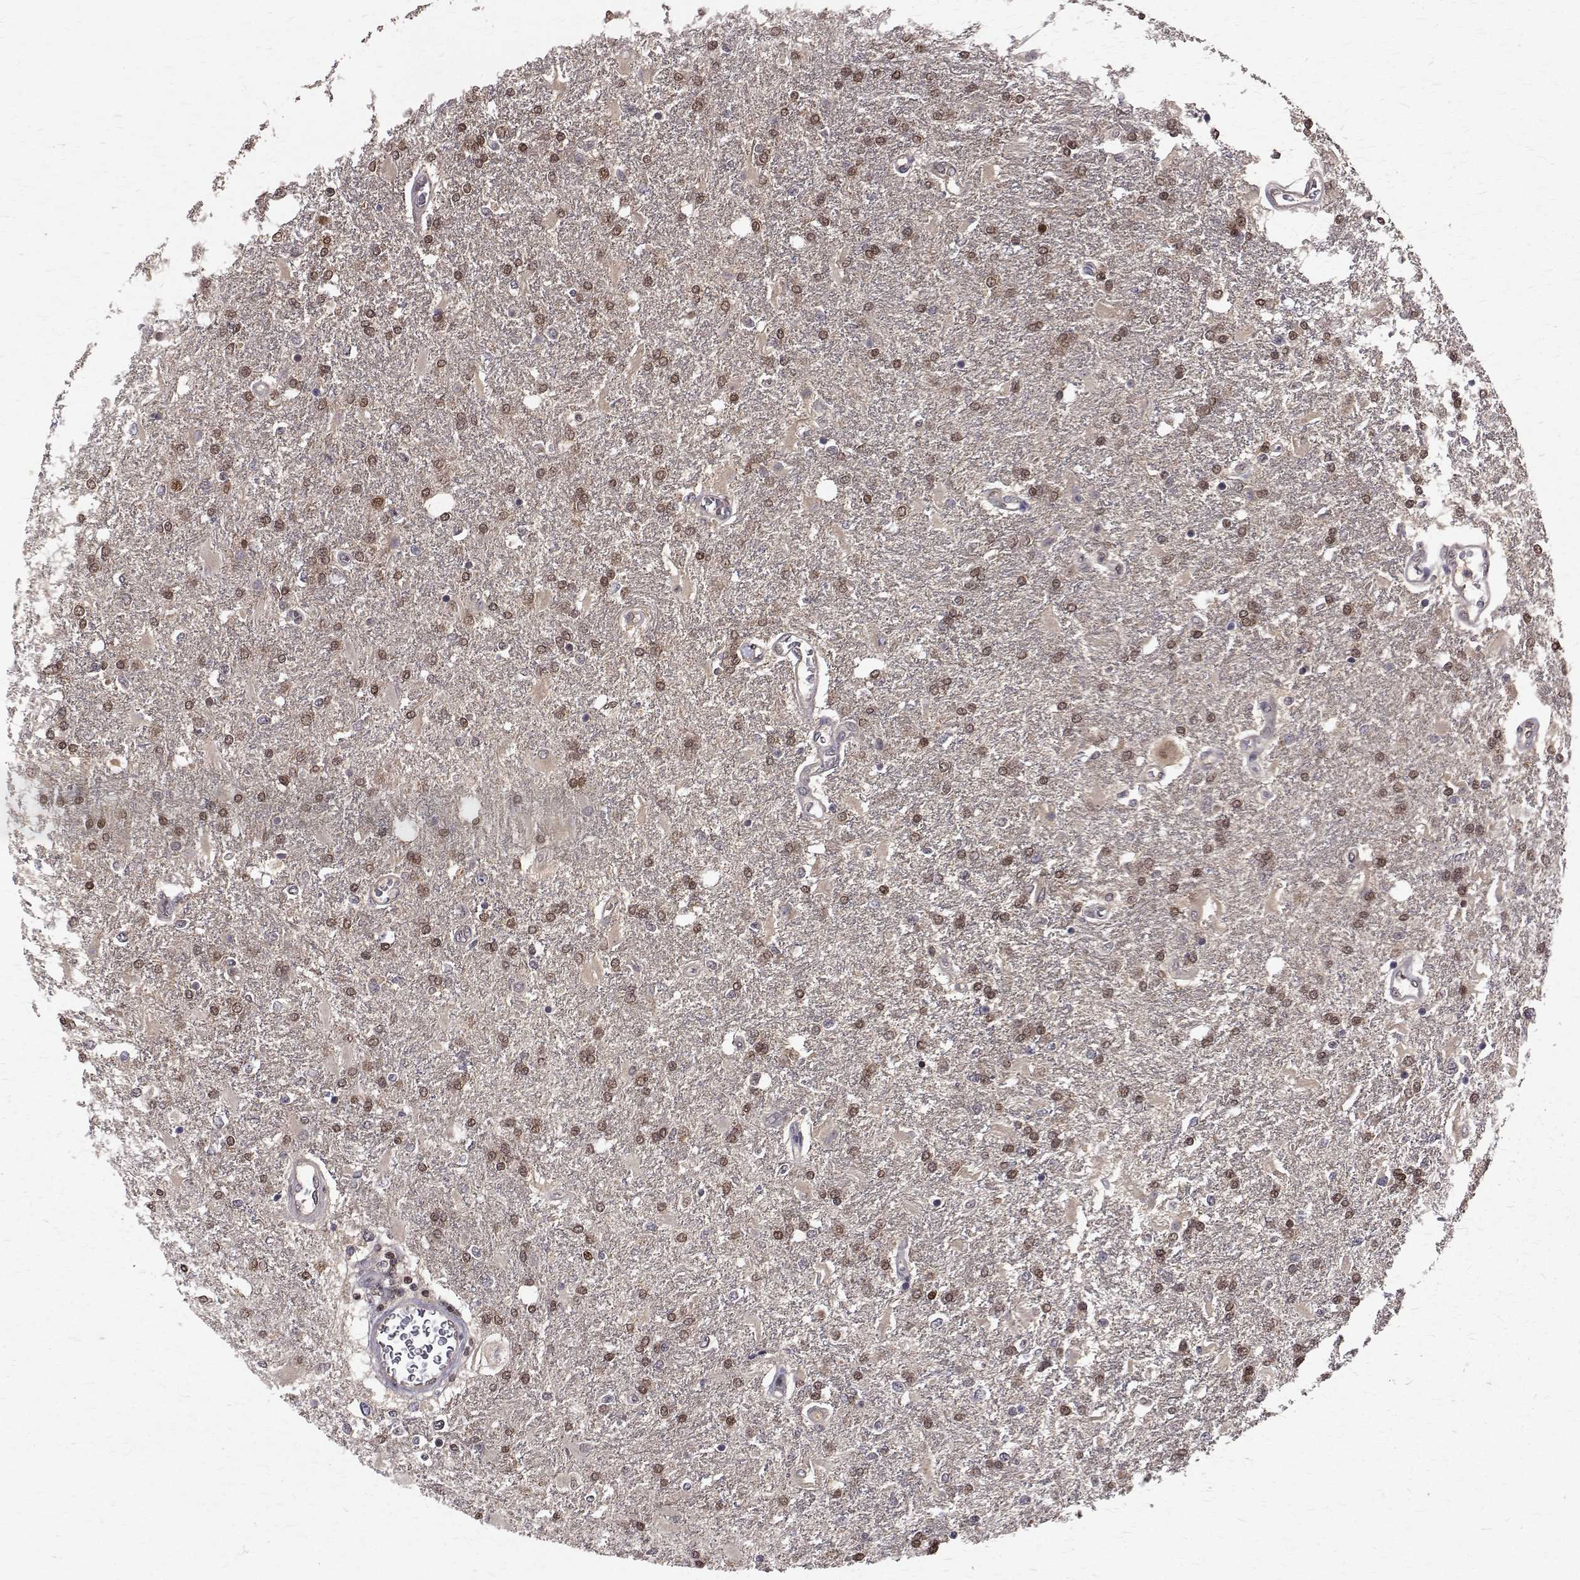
{"staining": {"intensity": "moderate", "quantity": ">75%", "location": "nuclear"}, "tissue": "glioma", "cell_type": "Tumor cells", "image_type": "cancer", "snomed": [{"axis": "morphology", "description": "Glioma, malignant, High grade"}, {"axis": "topography", "description": "Cerebral cortex"}], "caption": "This is a histology image of immunohistochemistry staining of glioma, which shows moderate expression in the nuclear of tumor cells.", "gene": "NIF3L1", "patient": {"sex": "male", "age": 79}}